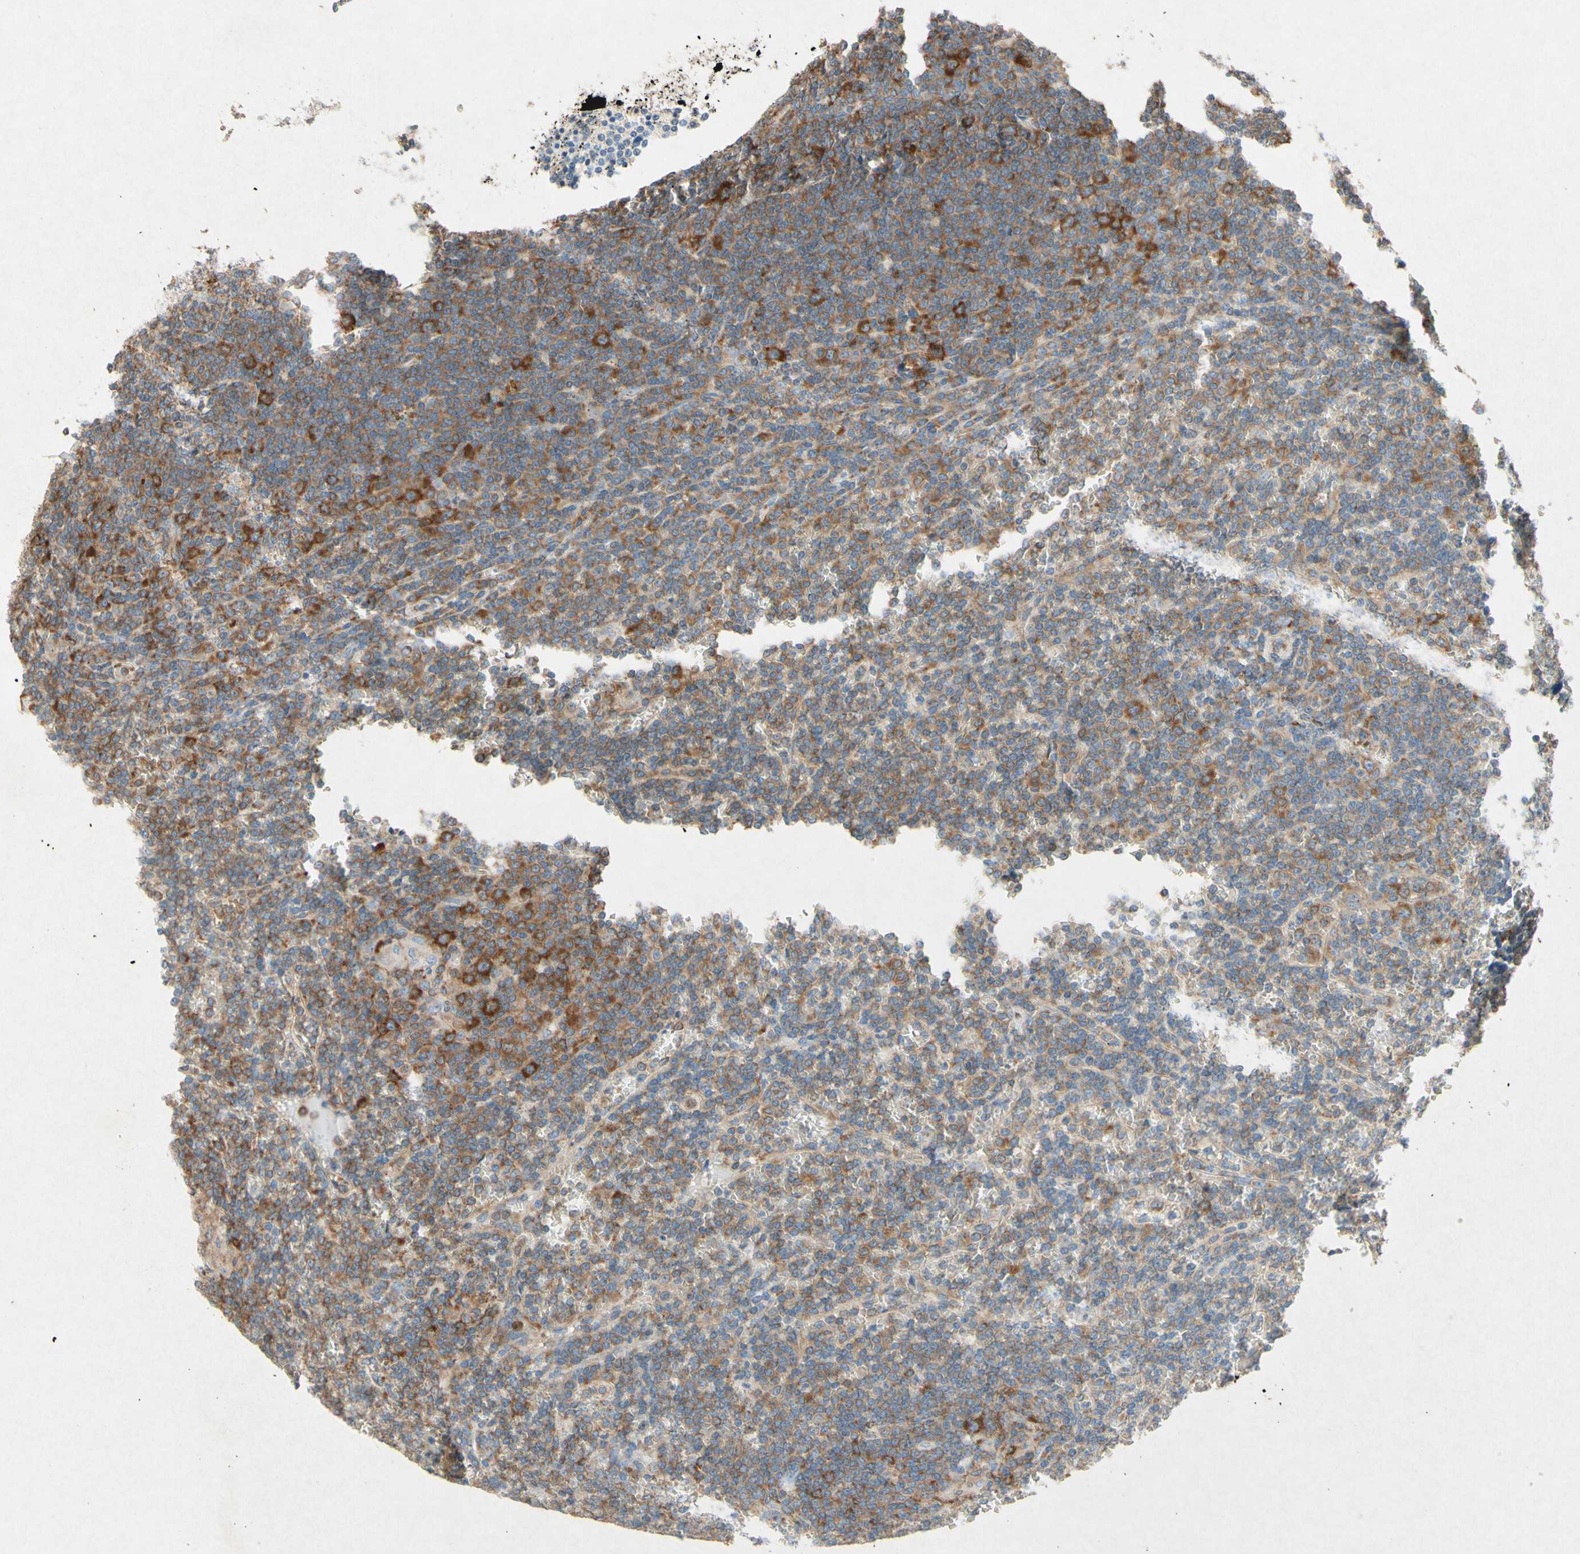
{"staining": {"intensity": "moderate", "quantity": "25%-75%", "location": "cytoplasmic/membranous"}, "tissue": "lymphoma", "cell_type": "Tumor cells", "image_type": "cancer", "snomed": [{"axis": "morphology", "description": "Malignant lymphoma, non-Hodgkin's type, Low grade"}, {"axis": "topography", "description": "Spleen"}], "caption": "A photomicrograph of lymphoma stained for a protein demonstrates moderate cytoplasmic/membranous brown staining in tumor cells. Ihc stains the protein in brown and the nuclei are stained blue.", "gene": "PABPC1", "patient": {"sex": "female", "age": 19}}